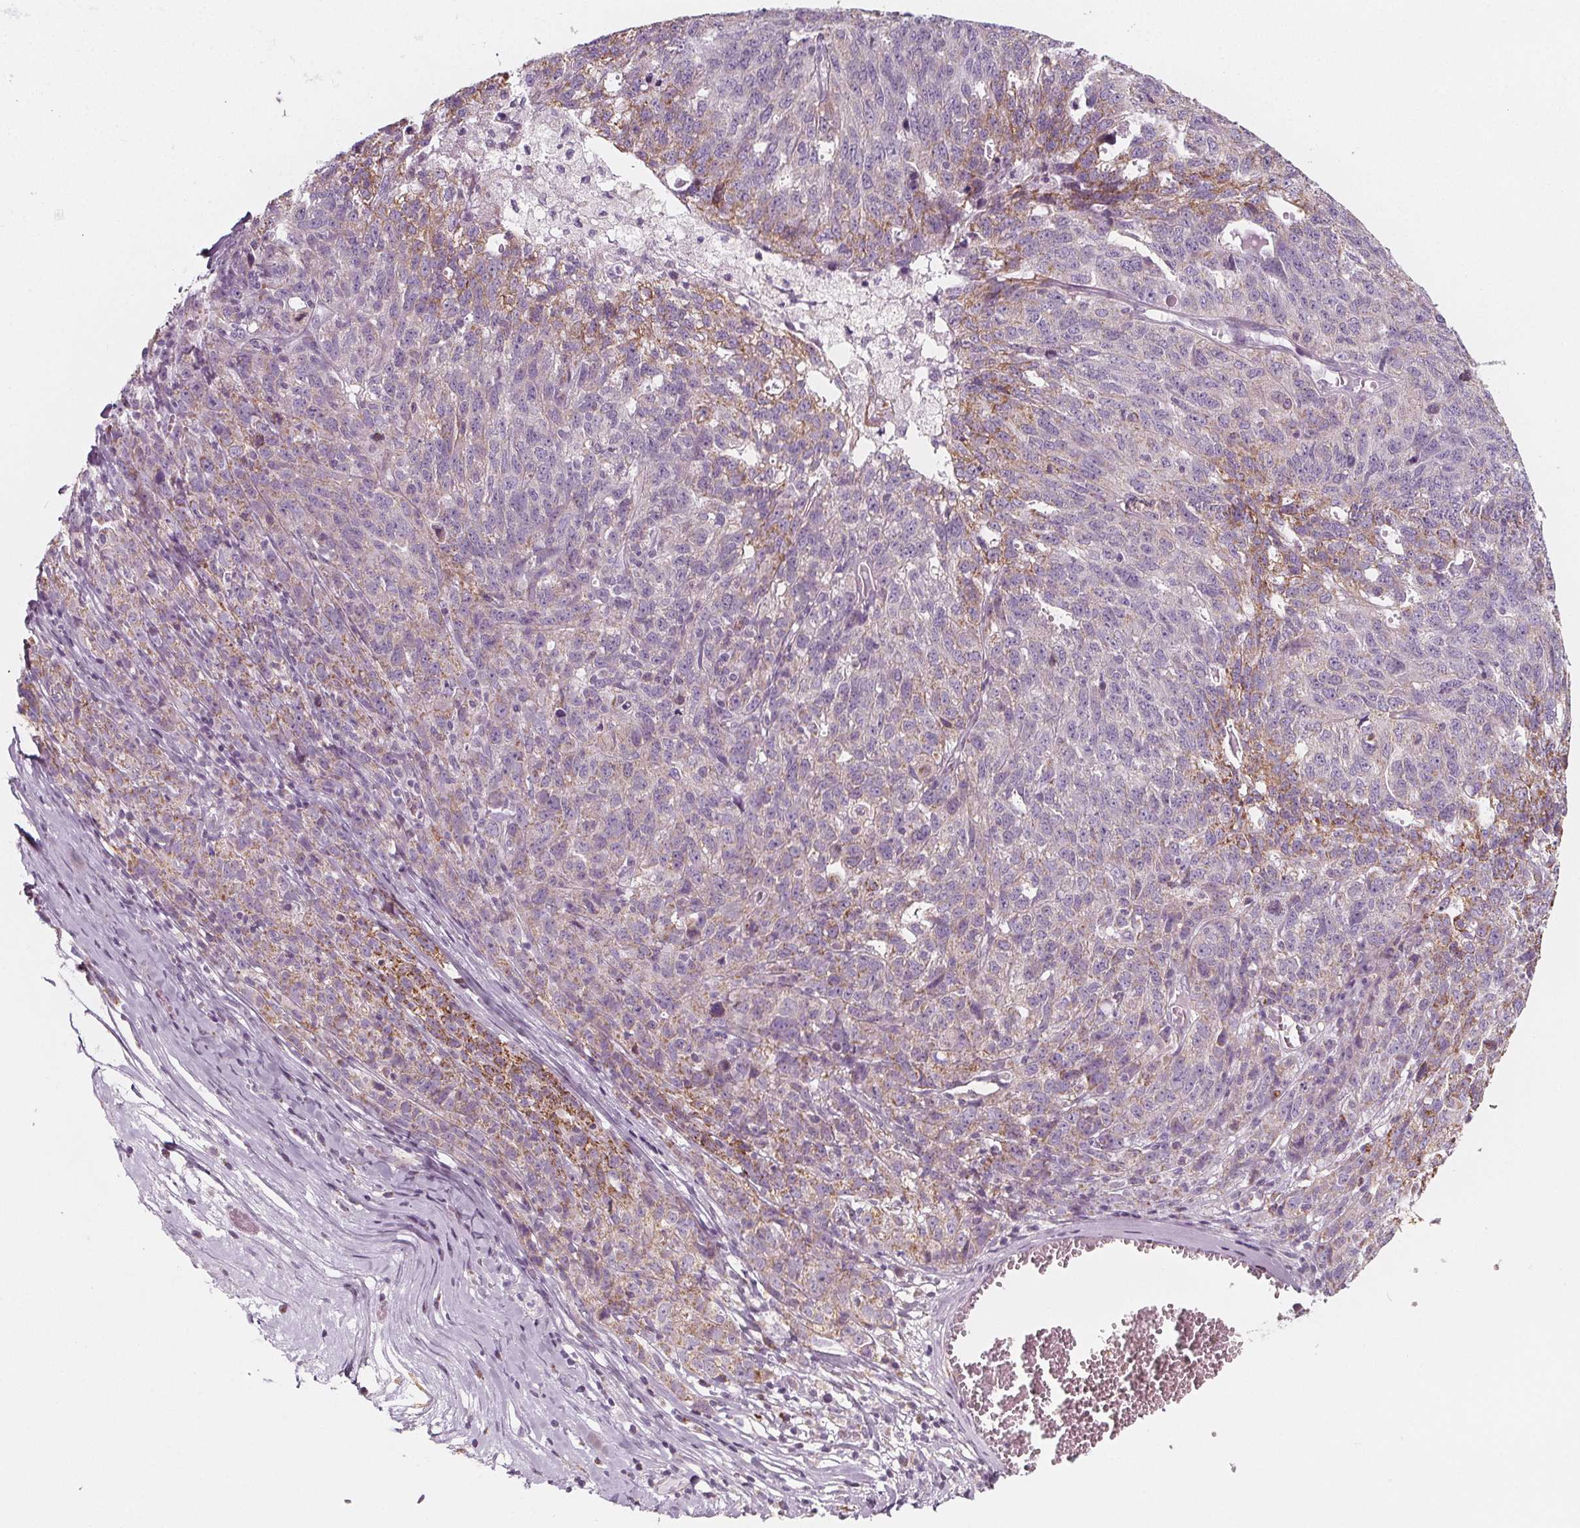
{"staining": {"intensity": "moderate", "quantity": "<25%", "location": "cytoplasmic/membranous"}, "tissue": "ovarian cancer", "cell_type": "Tumor cells", "image_type": "cancer", "snomed": [{"axis": "morphology", "description": "Cystadenocarcinoma, serous, NOS"}, {"axis": "topography", "description": "Ovary"}], "caption": "Protein analysis of serous cystadenocarcinoma (ovarian) tissue displays moderate cytoplasmic/membranous staining in approximately <25% of tumor cells.", "gene": "IL17C", "patient": {"sex": "female", "age": 71}}